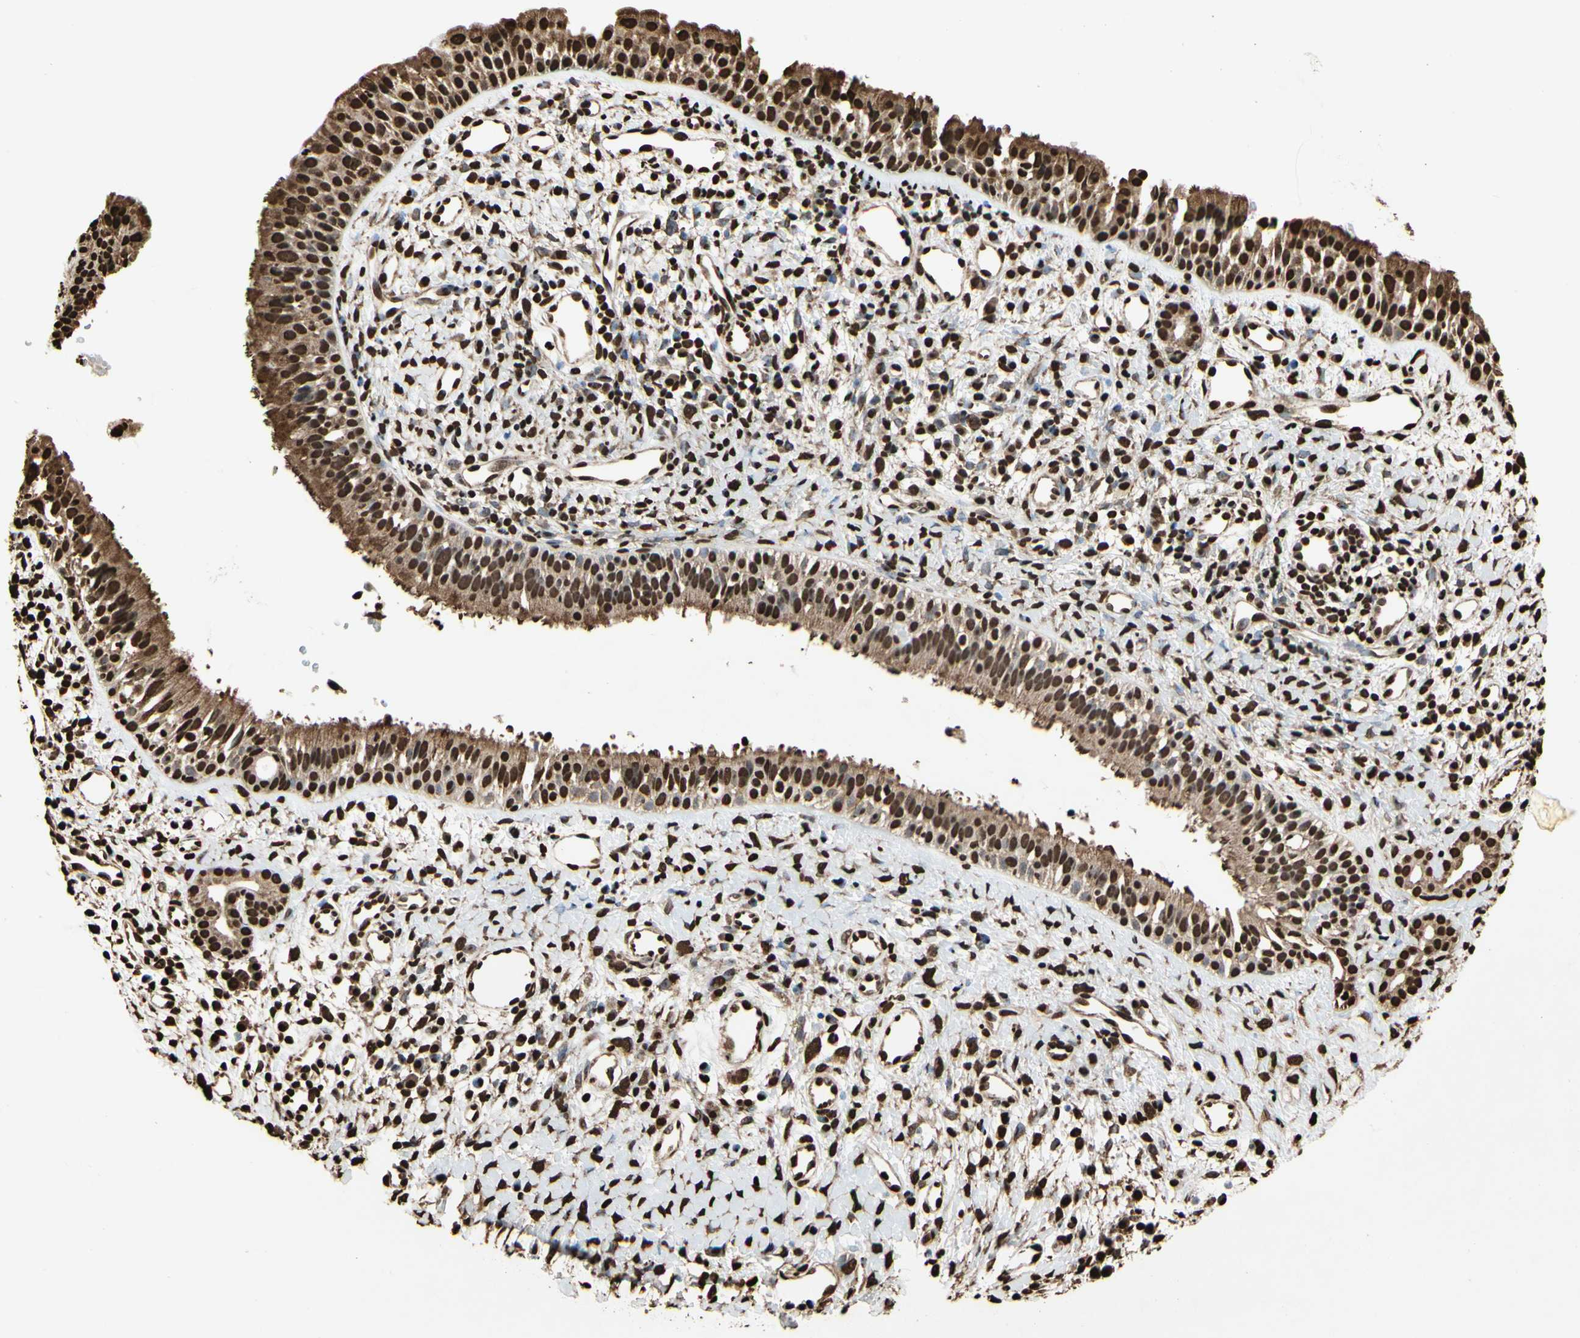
{"staining": {"intensity": "strong", "quantity": ">75%", "location": "cytoplasmic/membranous,nuclear"}, "tissue": "nasopharynx", "cell_type": "Respiratory epithelial cells", "image_type": "normal", "snomed": [{"axis": "morphology", "description": "Normal tissue, NOS"}, {"axis": "topography", "description": "Nasopharynx"}], "caption": "The immunohistochemical stain labels strong cytoplasmic/membranous,nuclear positivity in respiratory epithelial cells of normal nasopharynx. (DAB IHC, brown staining for protein, blue staining for nuclei).", "gene": "HNRNPK", "patient": {"sex": "male", "age": 22}}